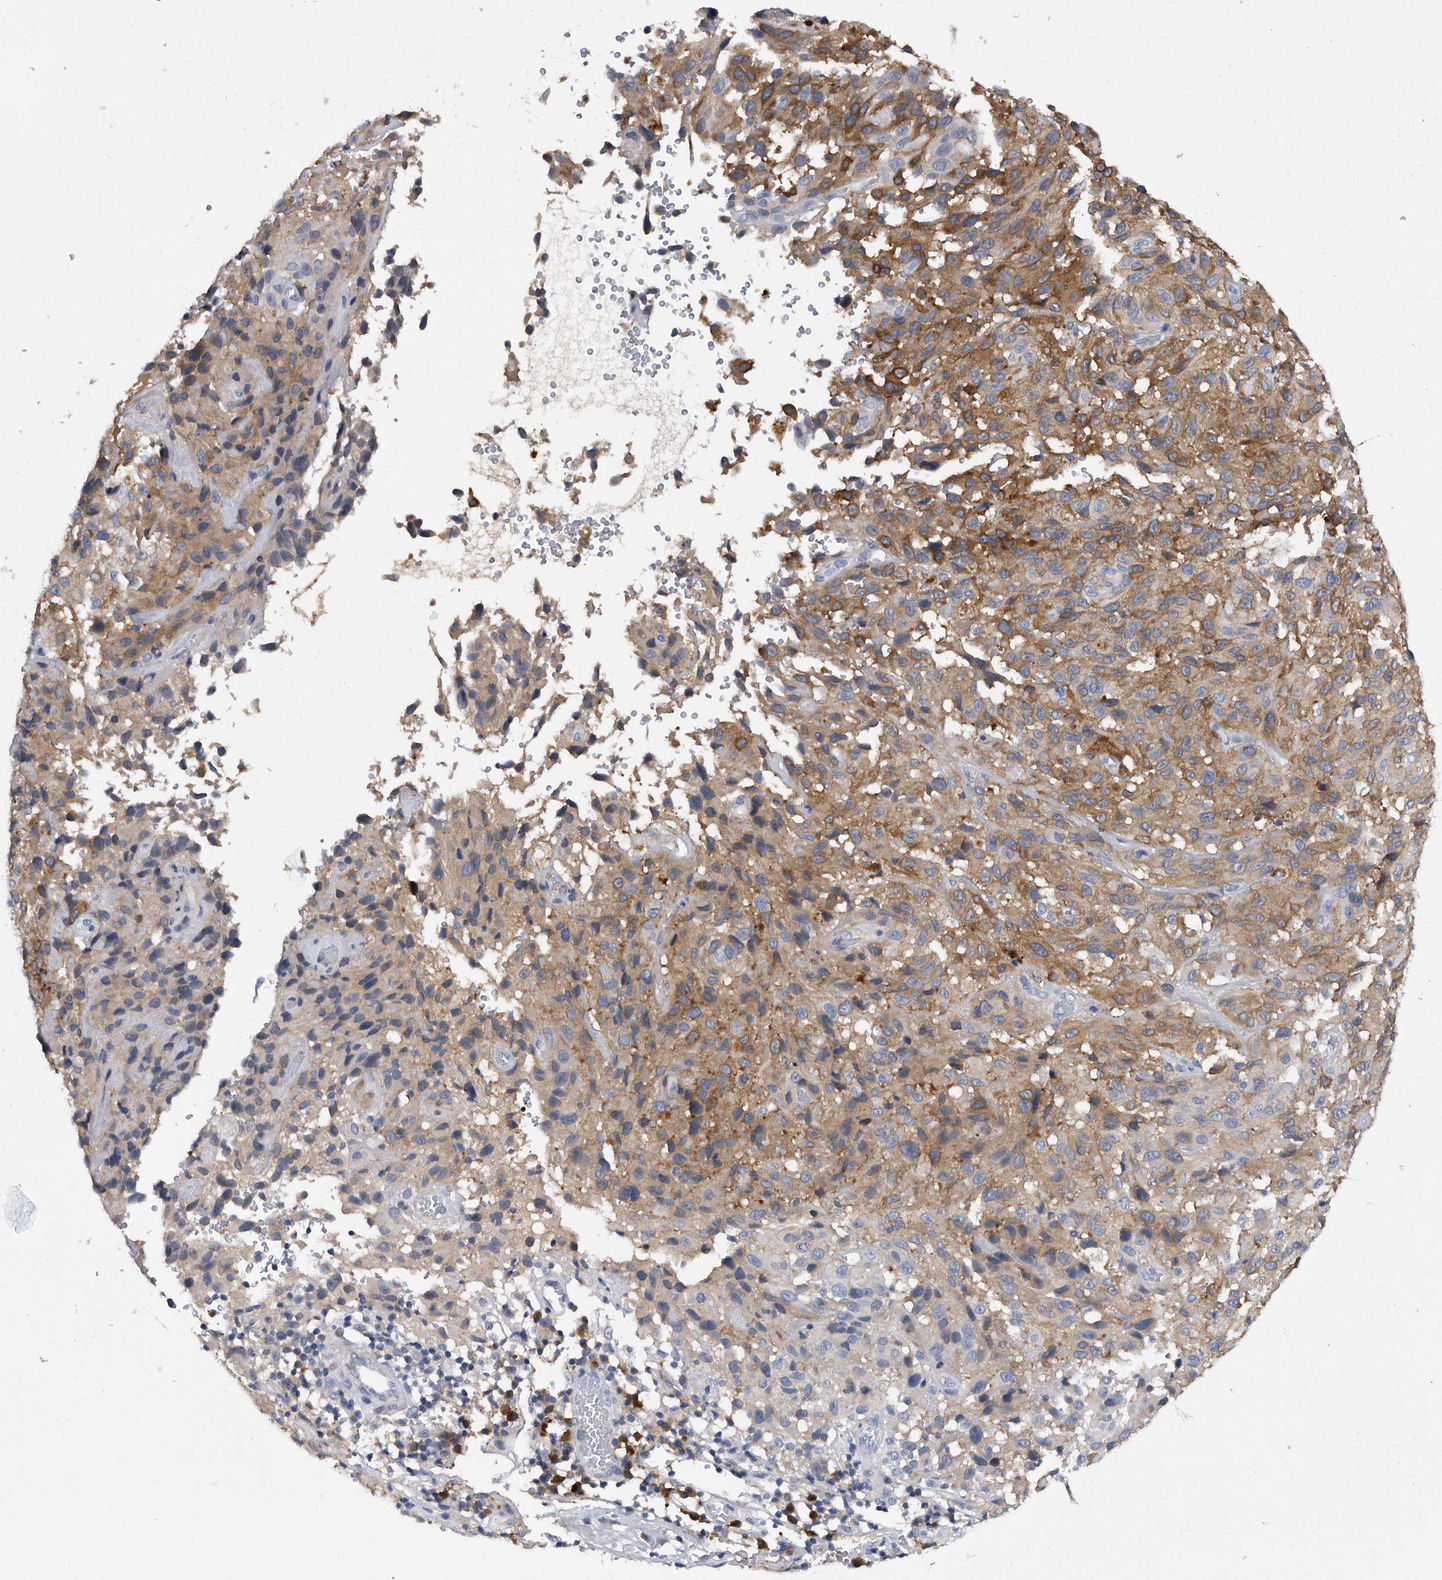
{"staining": {"intensity": "moderate", "quantity": "<25%", "location": "cytoplasmic/membranous"}, "tissue": "melanoma", "cell_type": "Tumor cells", "image_type": "cancer", "snomed": [{"axis": "morphology", "description": "Malignant melanoma, NOS"}, {"axis": "topography", "description": "Skin"}], "caption": "IHC histopathology image of neoplastic tissue: melanoma stained using immunohistochemistry exhibits low levels of moderate protein expression localized specifically in the cytoplasmic/membranous of tumor cells, appearing as a cytoplasmic/membranous brown color.", "gene": "ASNS", "patient": {"sex": "male", "age": 66}}